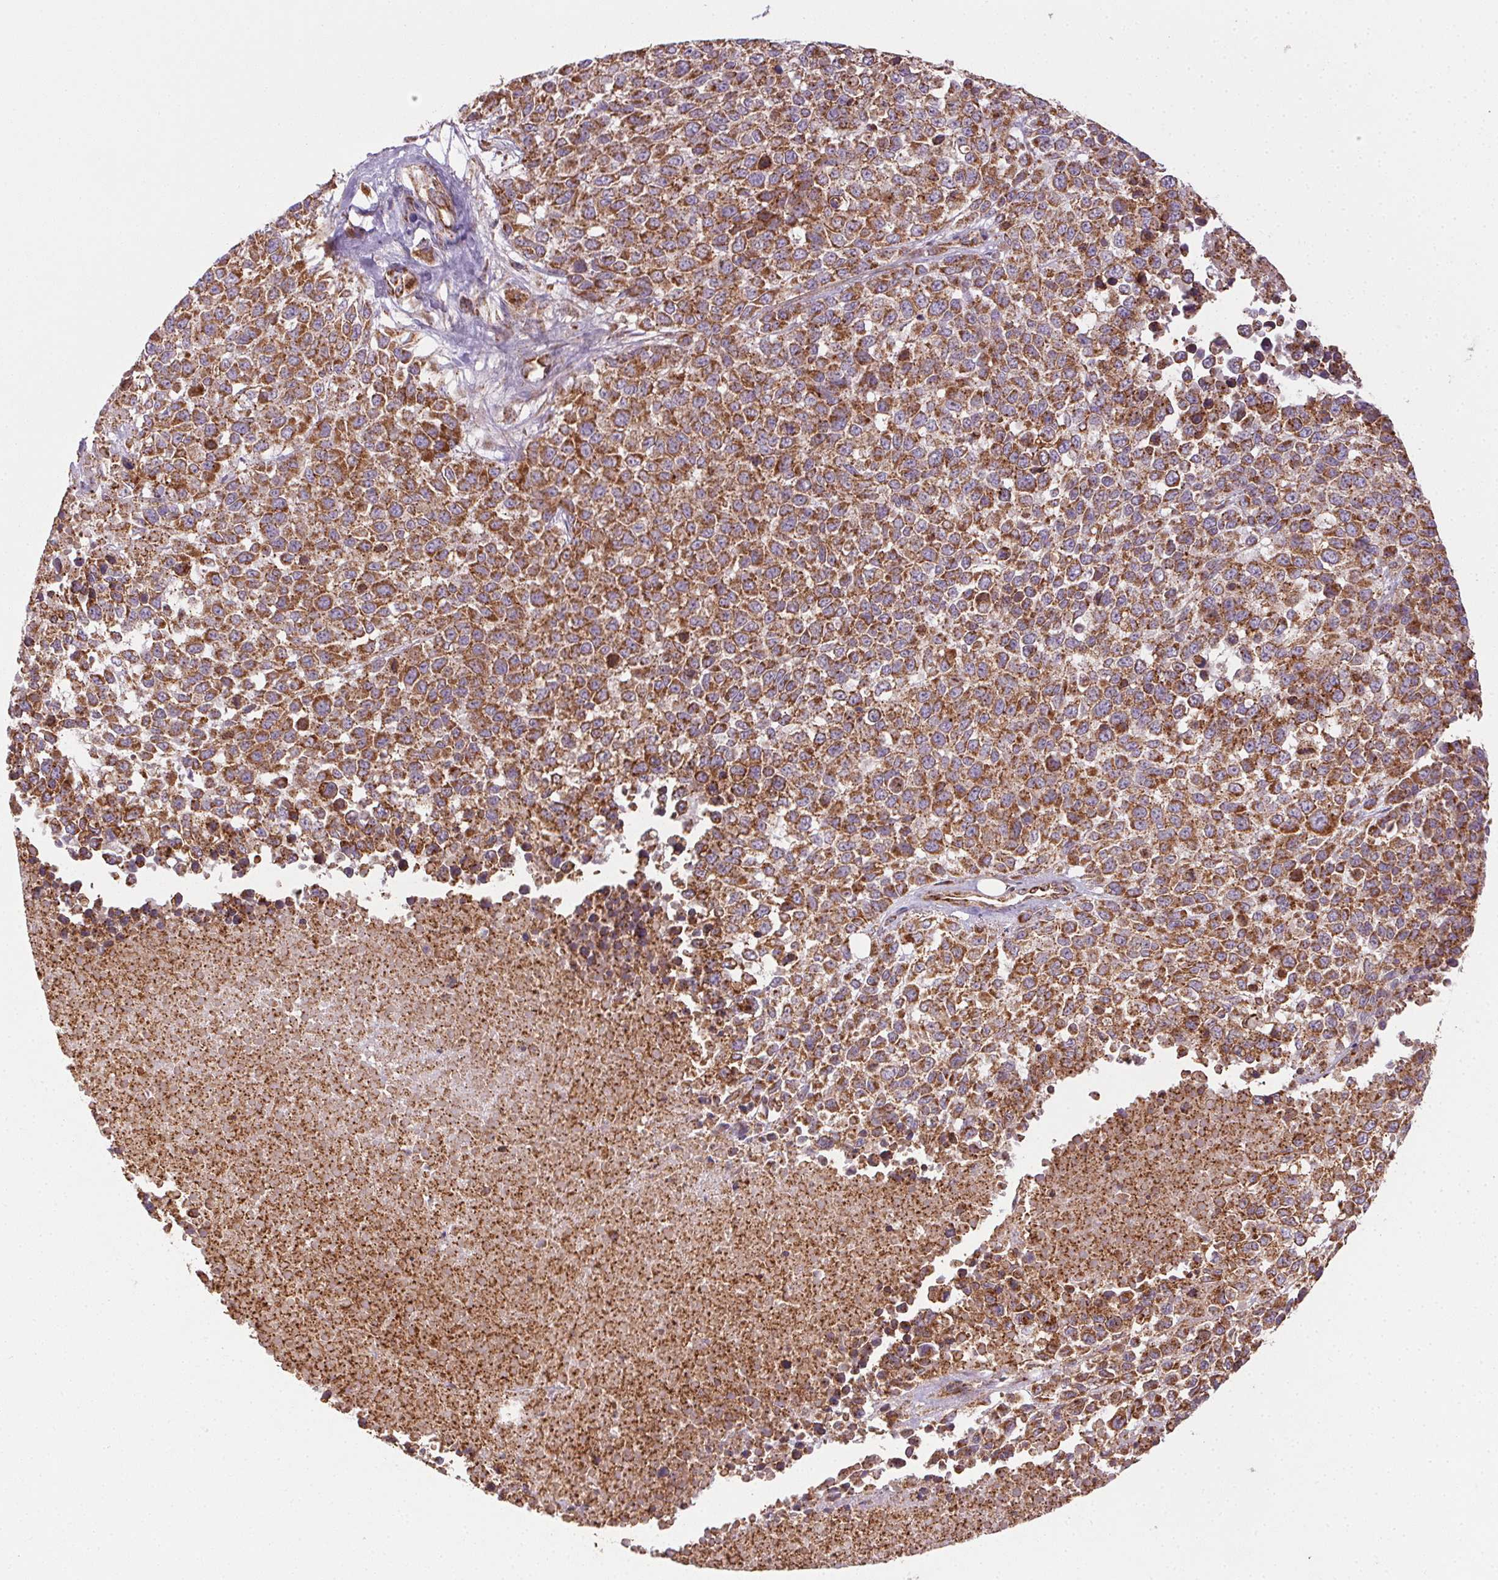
{"staining": {"intensity": "strong", "quantity": ">75%", "location": "cytoplasmic/membranous"}, "tissue": "melanoma", "cell_type": "Tumor cells", "image_type": "cancer", "snomed": [{"axis": "morphology", "description": "Malignant melanoma, Metastatic site"}, {"axis": "topography", "description": "Skin"}], "caption": "Melanoma stained for a protein (brown) exhibits strong cytoplasmic/membranous positive staining in about >75% of tumor cells.", "gene": "CLPB", "patient": {"sex": "male", "age": 84}}